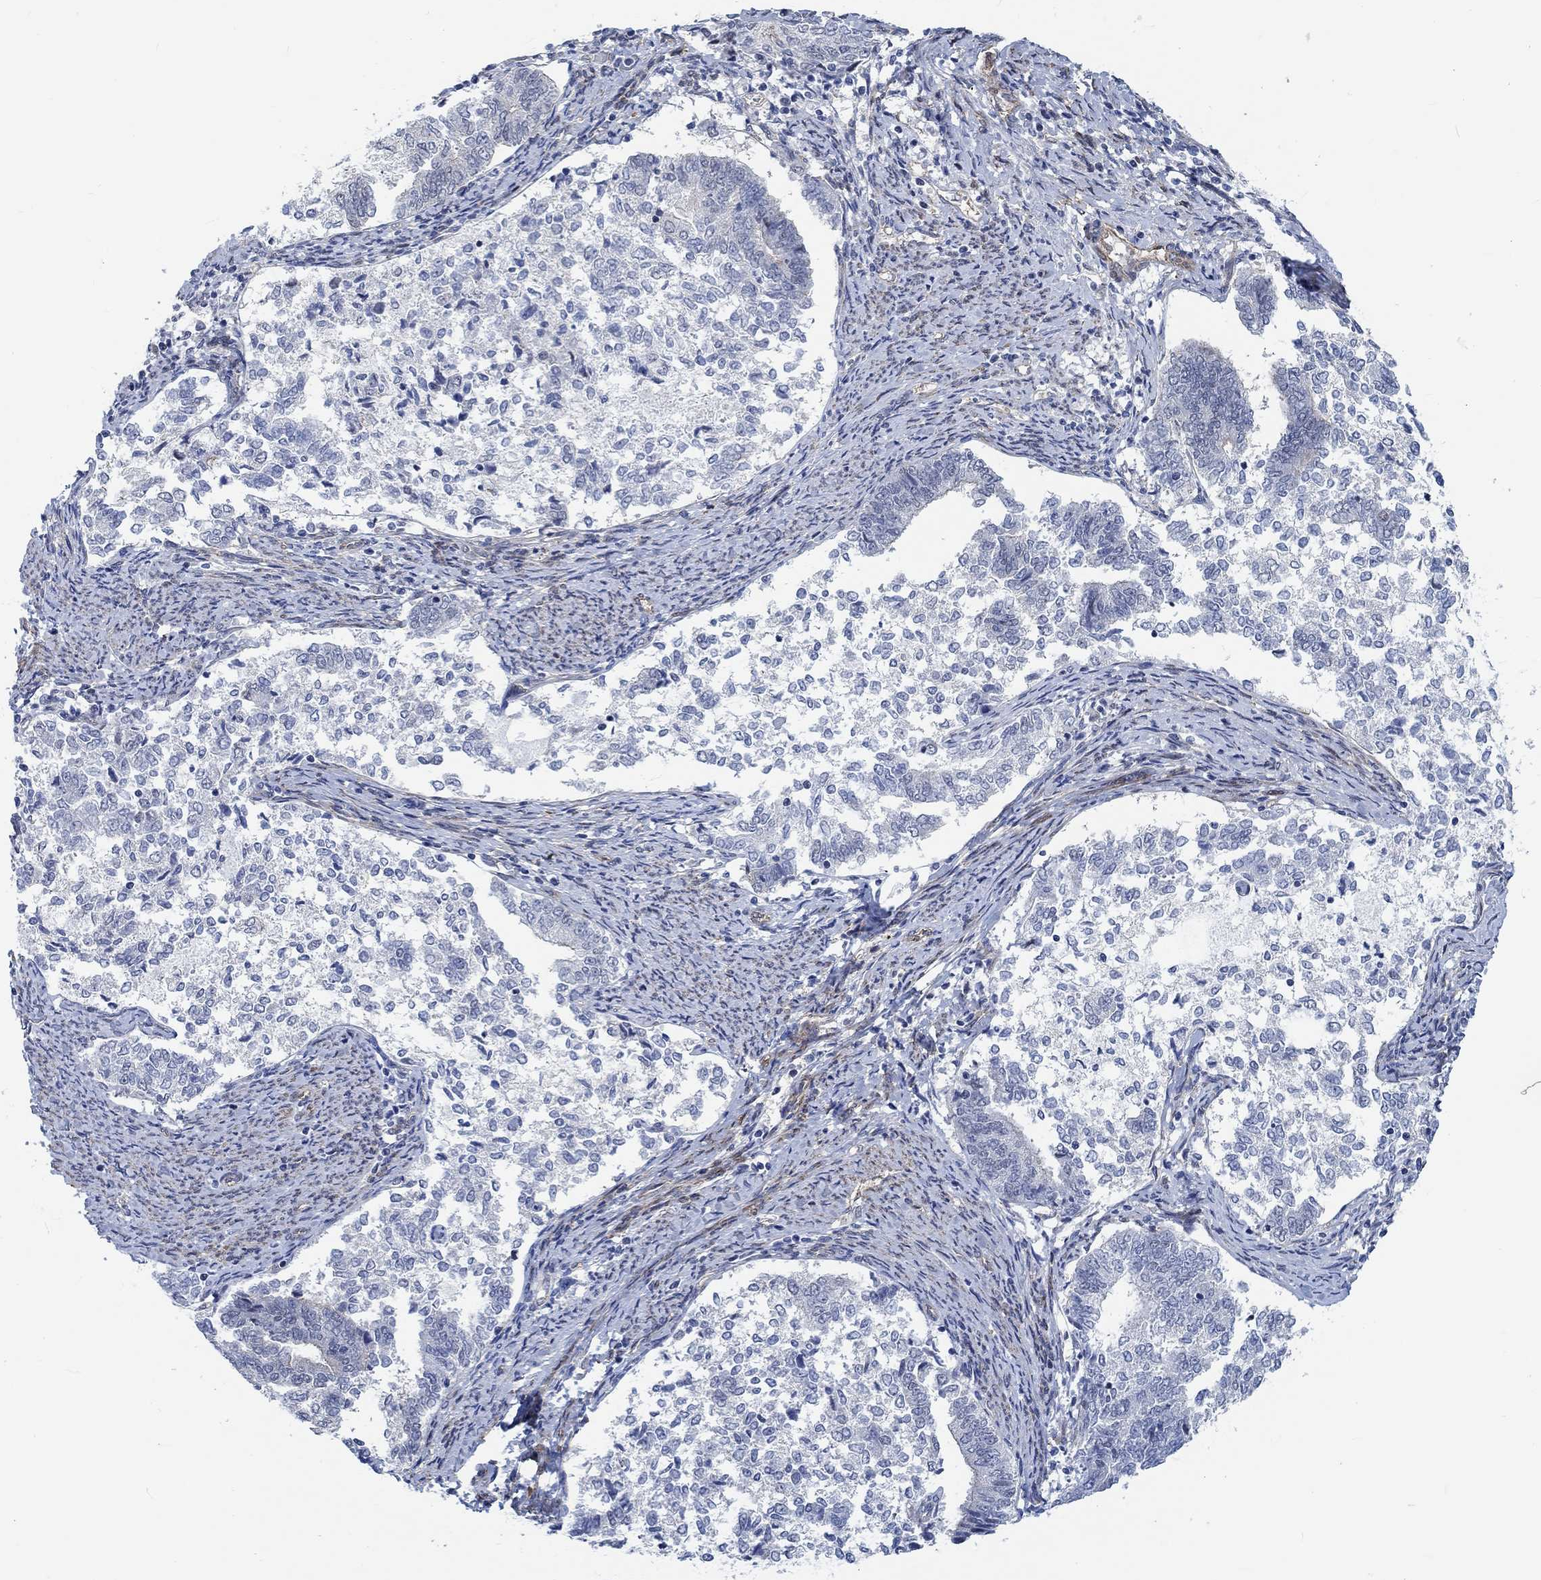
{"staining": {"intensity": "negative", "quantity": "none", "location": "none"}, "tissue": "endometrial cancer", "cell_type": "Tumor cells", "image_type": "cancer", "snomed": [{"axis": "morphology", "description": "Adenocarcinoma, NOS"}, {"axis": "topography", "description": "Endometrium"}], "caption": "The photomicrograph shows no significant expression in tumor cells of endometrial cancer (adenocarcinoma).", "gene": "KCNH8", "patient": {"sex": "female", "age": 65}}